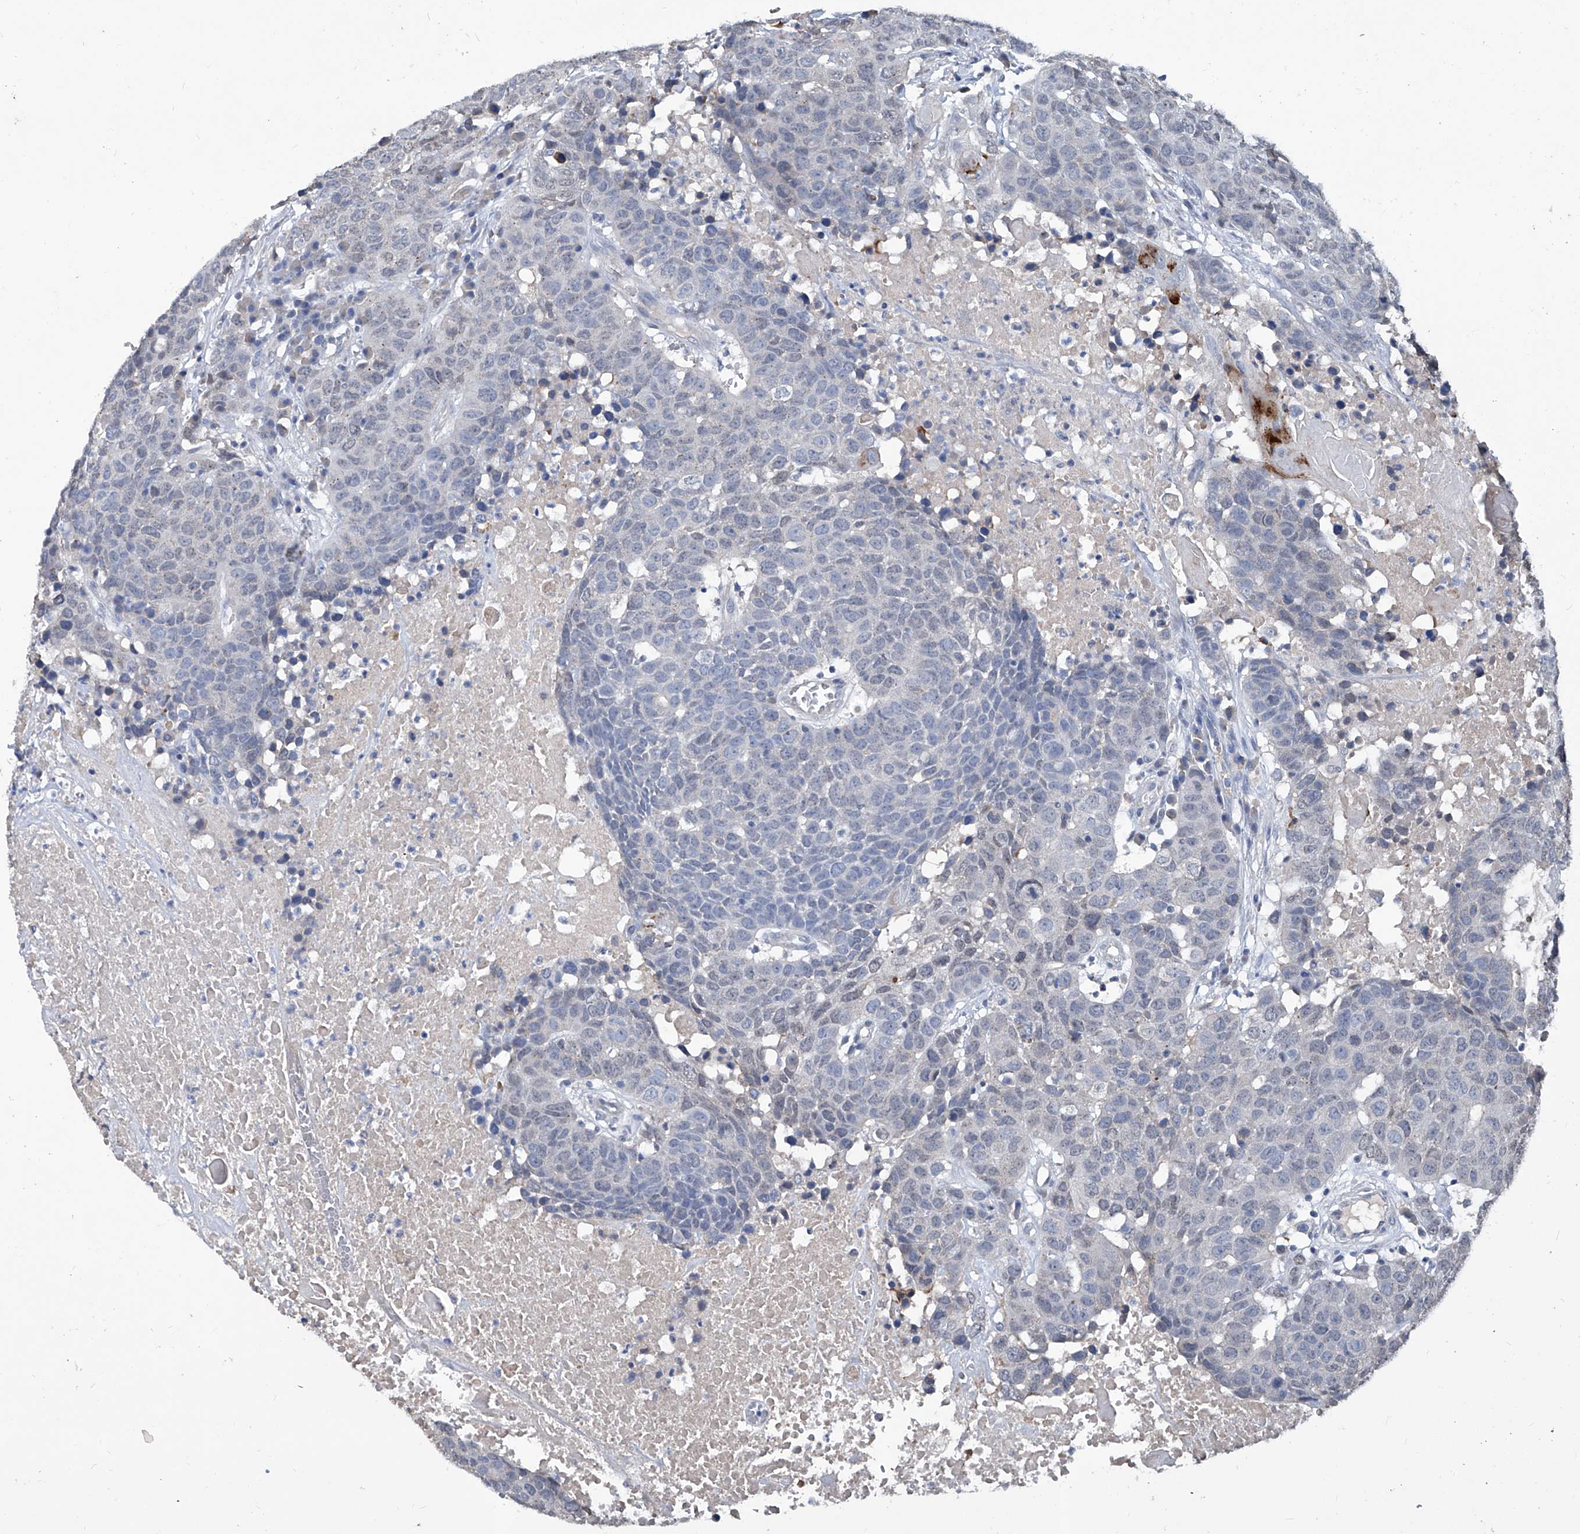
{"staining": {"intensity": "negative", "quantity": "none", "location": "none"}, "tissue": "head and neck cancer", "cell_type": "Tumor cells", "image_type": "cancer", "snomed": [{"axis": "morphology", "description": "Squamous cell carcinoma, NOS"}, {"axis": "topography", "description": "Head-Neck"}], "caption": "Protein analysis of head and neck cancer (squamous cell carcinoma) shows no significant staining in tumor cells.", "gene": "KLHL17", "patient": {"sex": "male", "age": 66}}